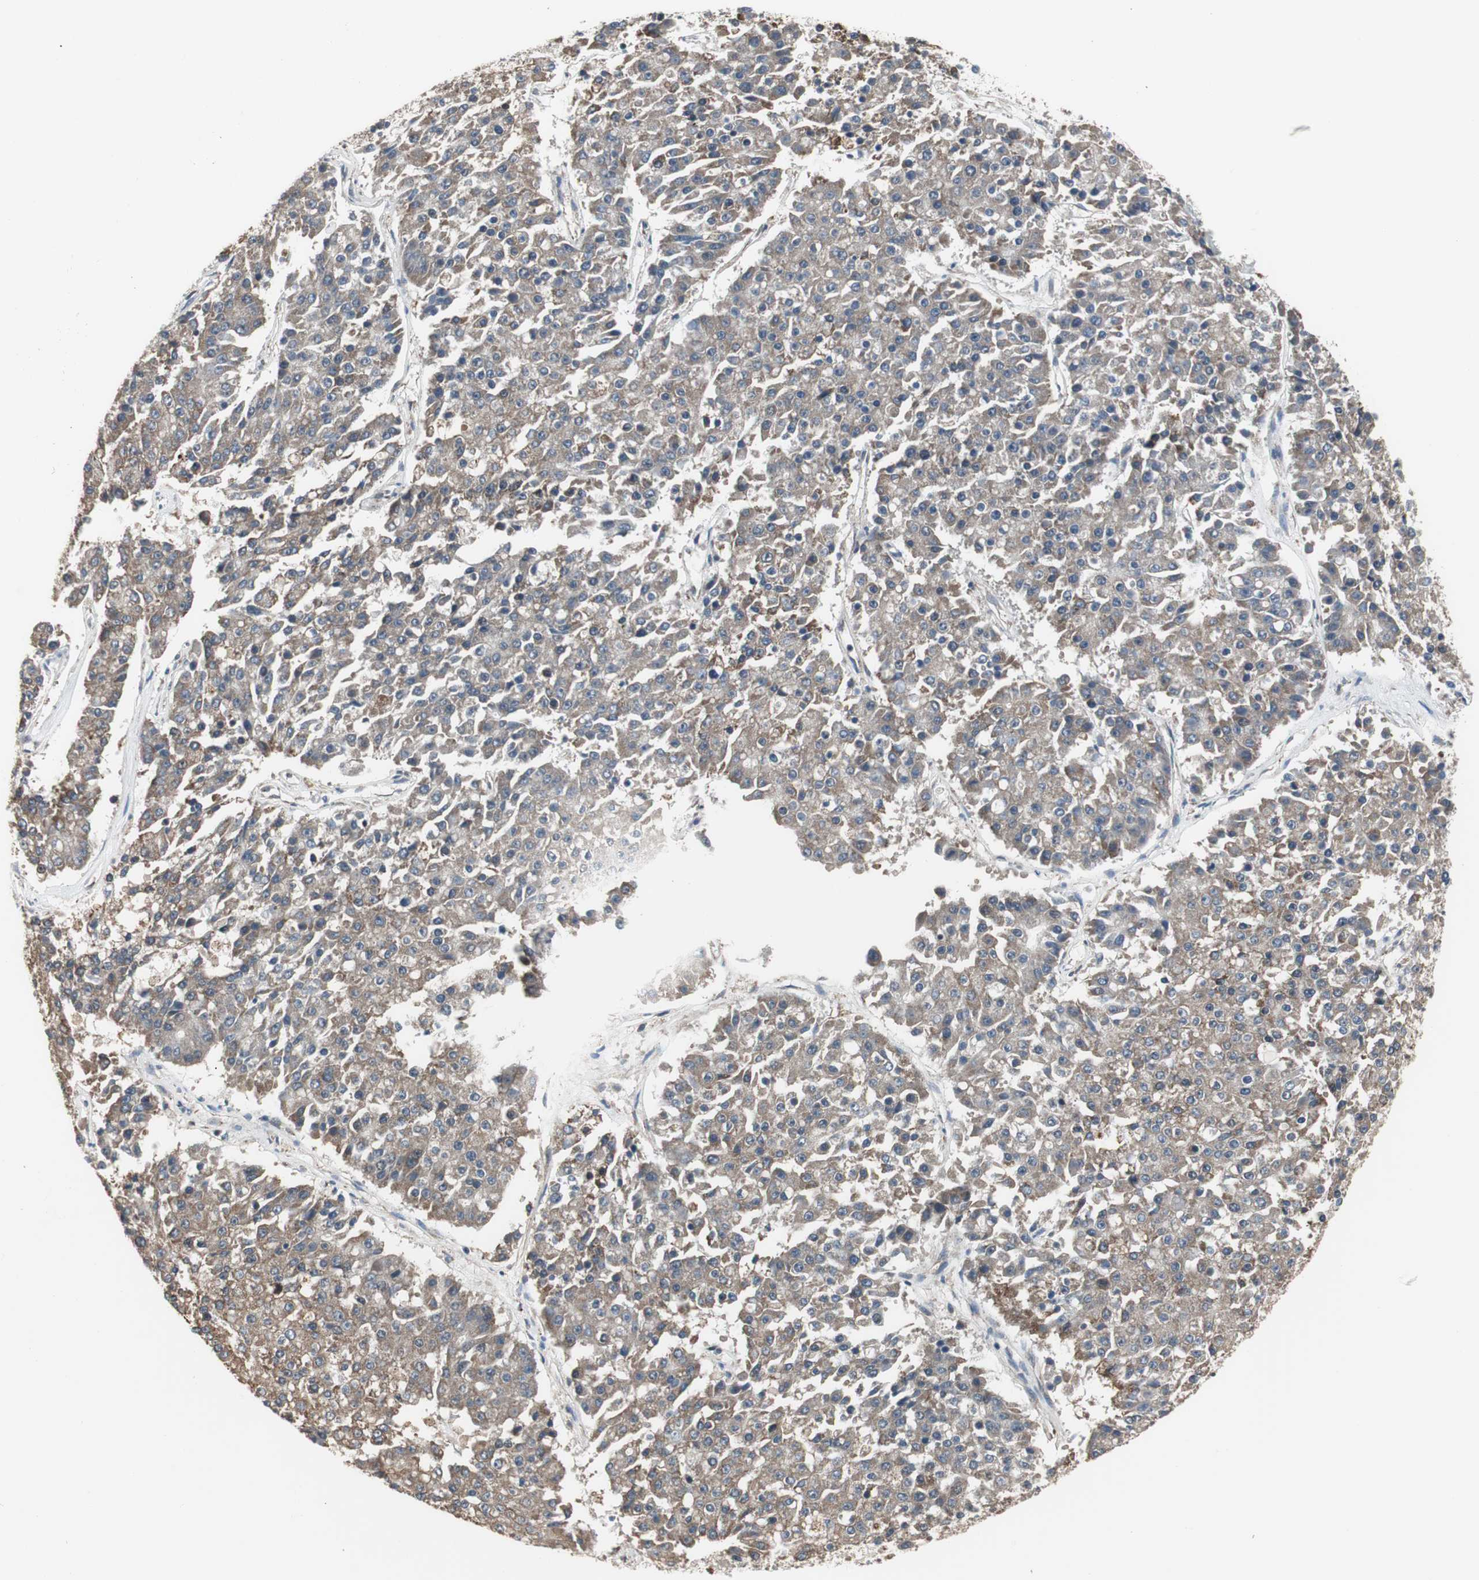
{"staining": {"intensity": "weak", "quantity": ">75%", "location": "cytoplasmic/membranous"}, "tissue": "pancreatic cancer", "cell_type": "Tumor cells", "image_type": "cancer", "snomed": [{"axis": "morphology", "description": "Adenocarcinoma, NOS"}, {"axis": "topography", "description": "Pancreas"}], "caption": "Immunohistochemistry (IHC) photomicrograph of neoplastic tissue: human adenocarcinoma (pancreatic) stained using IHC shows low levels of weak protein expression localized specifically in the cytoplasmic/membranous of tumor cells, appearing as a cytoplasmic/membranous brown color.", "gene": "TERF2IP", "patient": {"sex": "male", "age": 50}}